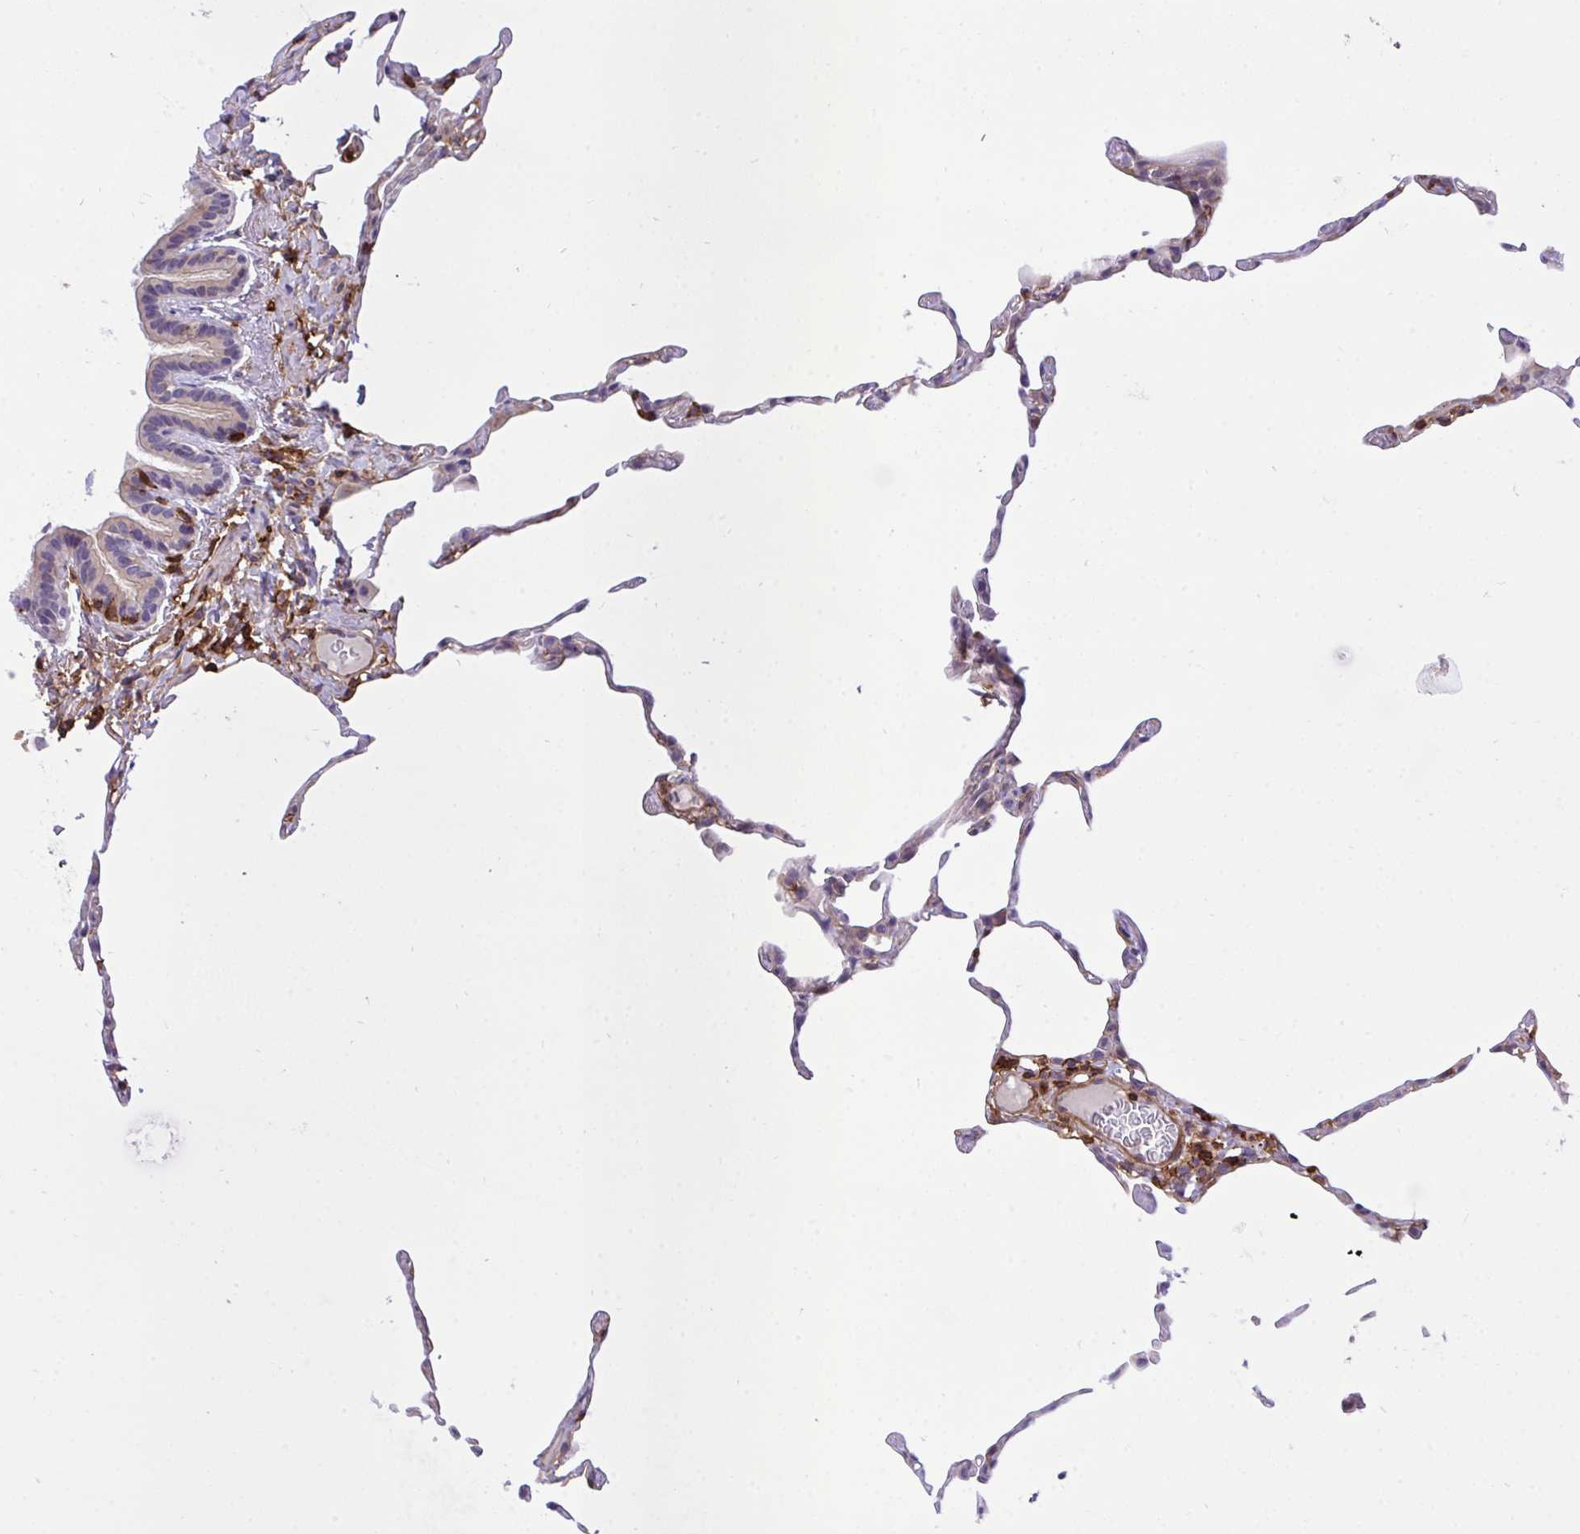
{"staining": {"intensity": "moderate", "quantity": "25%-75%", "location": "cytoplasmic/membranous"}, "tissue": "lung", "cell_type": "Alveolar cells", "image_type": "normal", "snomed": [{"axis": "morphology", "description": "Normal tissue, NOS"}, {"axis": "topography", "description": "Lung"}], "caption": "Immunohistochemical staining of benign human lung shows medium levels of moderate cytoplasmic/membranous expression in approximately 25%-75% of alveolar cells.", "gene": "ERI1", "patient": {"sex": "female", "age": 57}}